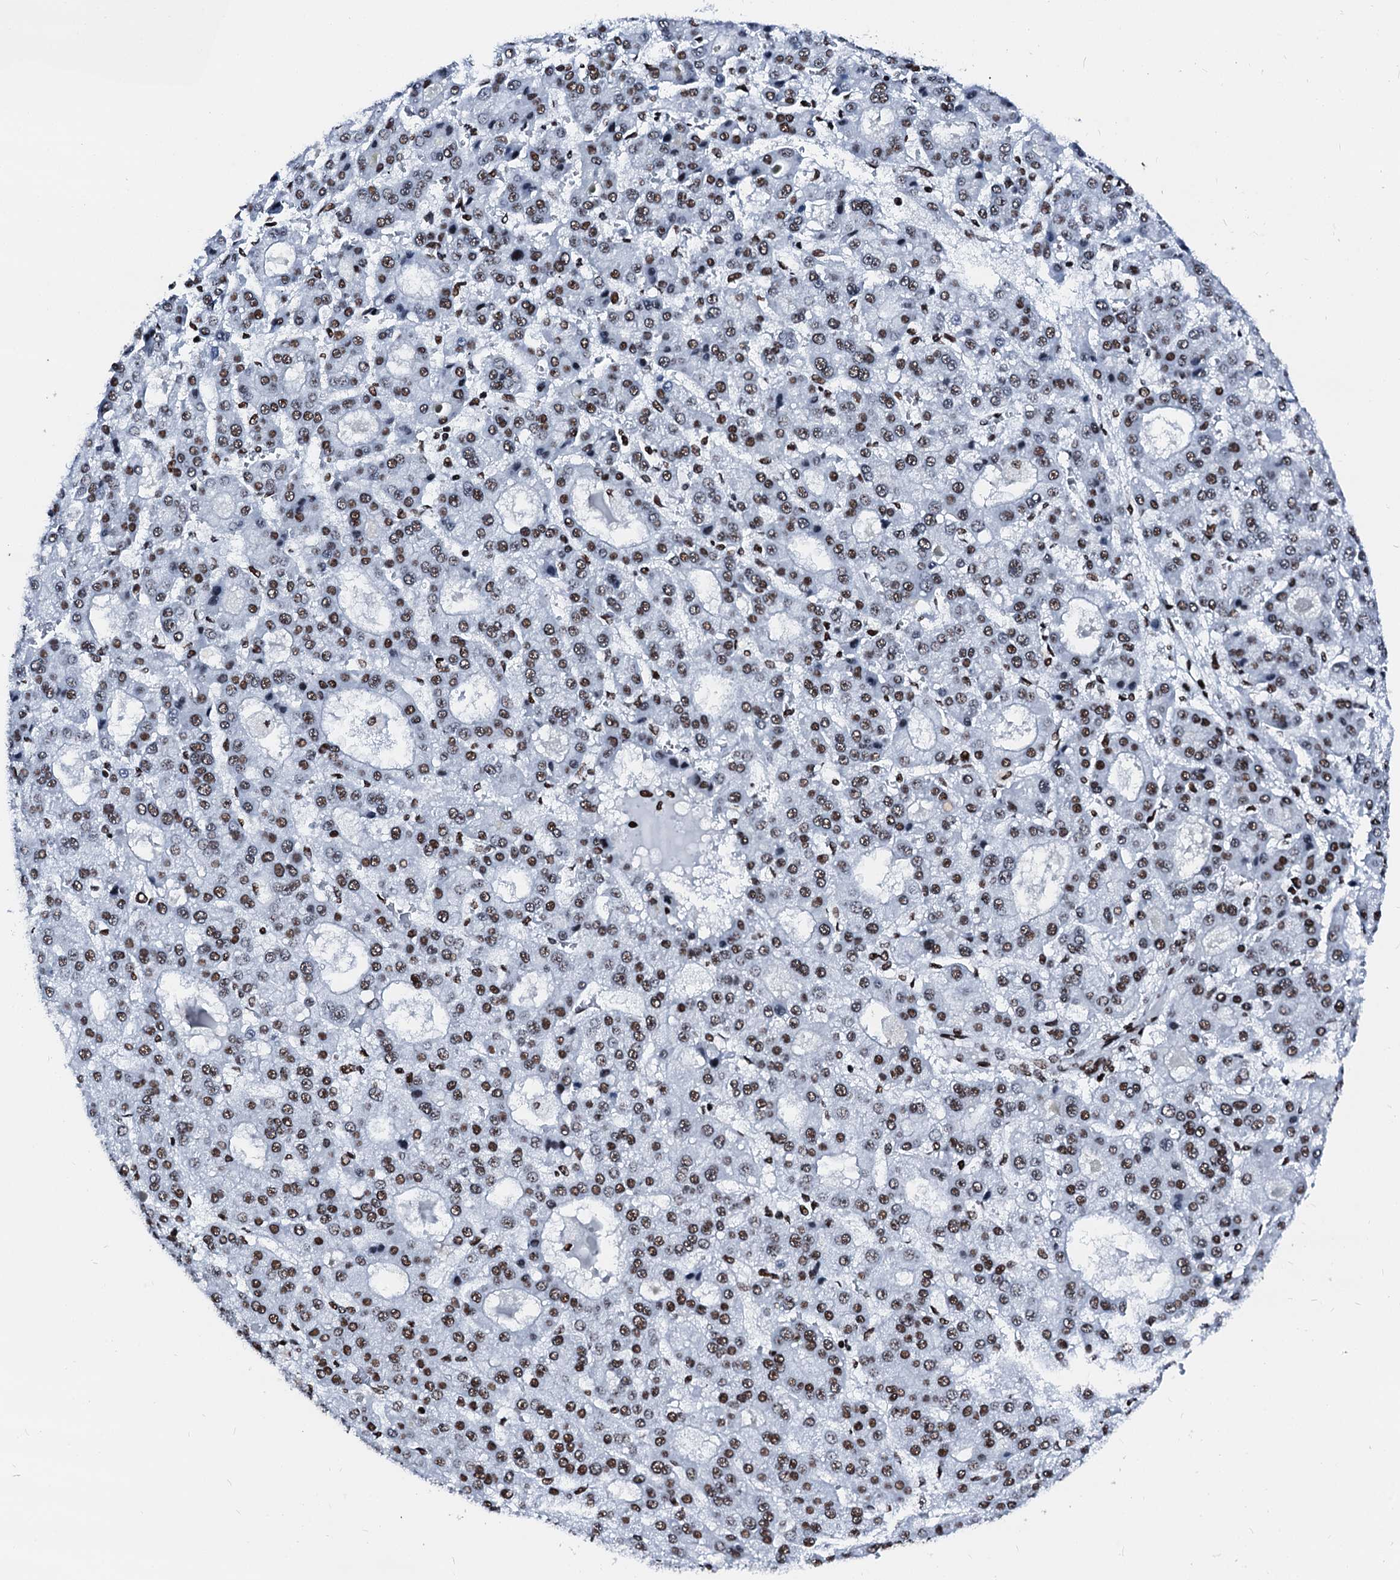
{"staining": {"intensity": "moderate", "quantity": ">75%", "location": "nuclear"}, "tissue": "liver cancer", "cell_type": "Tumor cells", "image_type": "cancer", "snomed": [{"axis": "morphology", "description": "Carcinoma, Hepatocellular, NOS"}, {"axis": "topography", "description": "Liver"}], "caption": "Protein positivity by immunohistochemistry (IHC) shows moderate nuclear positivity in about >75% of tumor cells in liver hepatocellular carcinoma.", "gene": "RALY", "patient": {"sex": "male", "age": 70}}